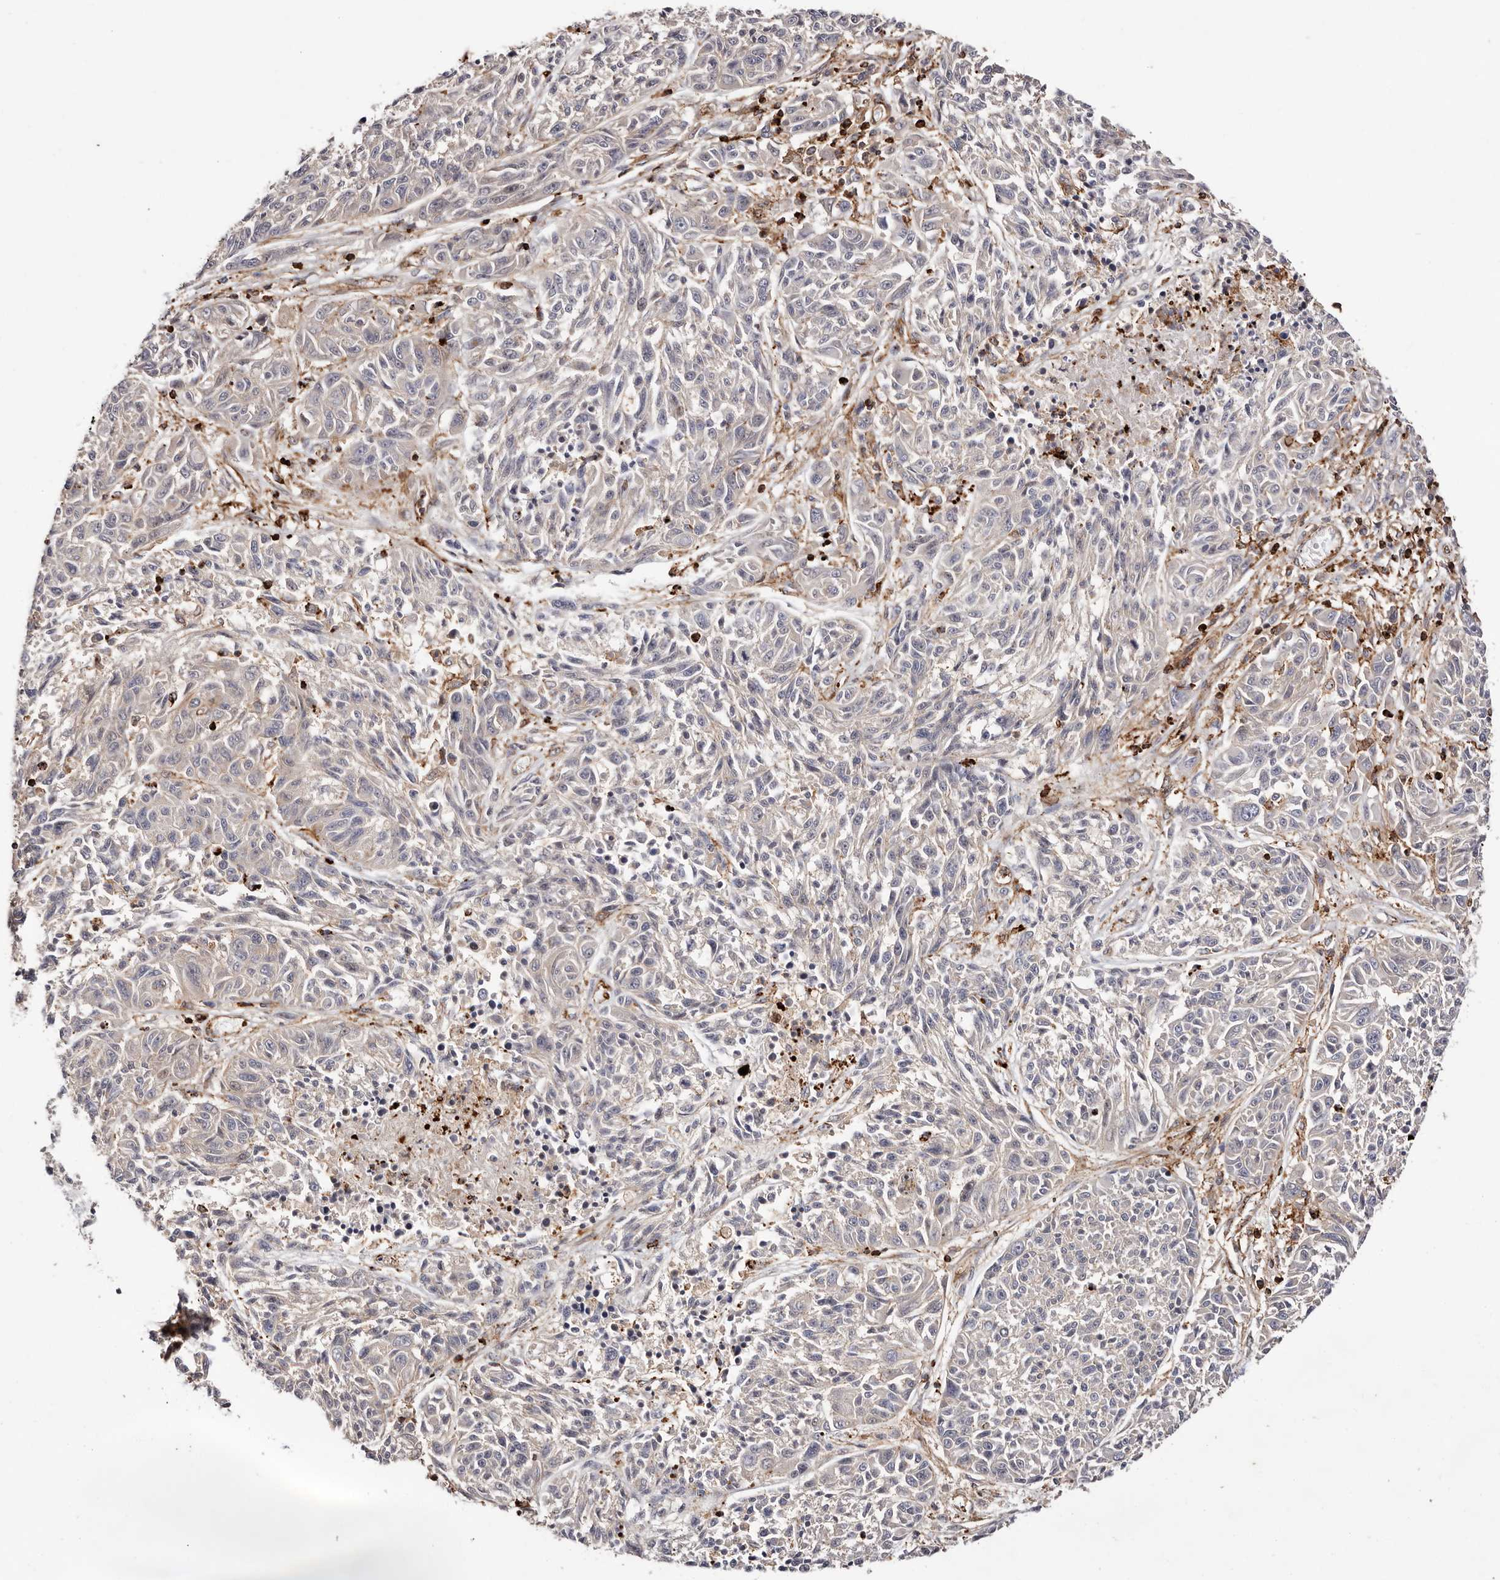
{"staining": {"intensity": "negative", "quantity": "none", "location": "none"}, "tissue": "melanoma", "cell_type": "Tumor cells", "image_type": "cancer", "snomed": [{"axis": "morphology", "description": "Malignant melanoma, NOS"}, {"axis": "topography", "description": "Skin"}], "caption": "Immunohistochemistry image of neoplastic tissue: human melanoma stained with DAB exhibits no significant protein expression in tumor cells. (DAB immunohistochemistry, high magnification).", "gene": "PTPN22", "patient": {"sex": "male", "age": 53}}